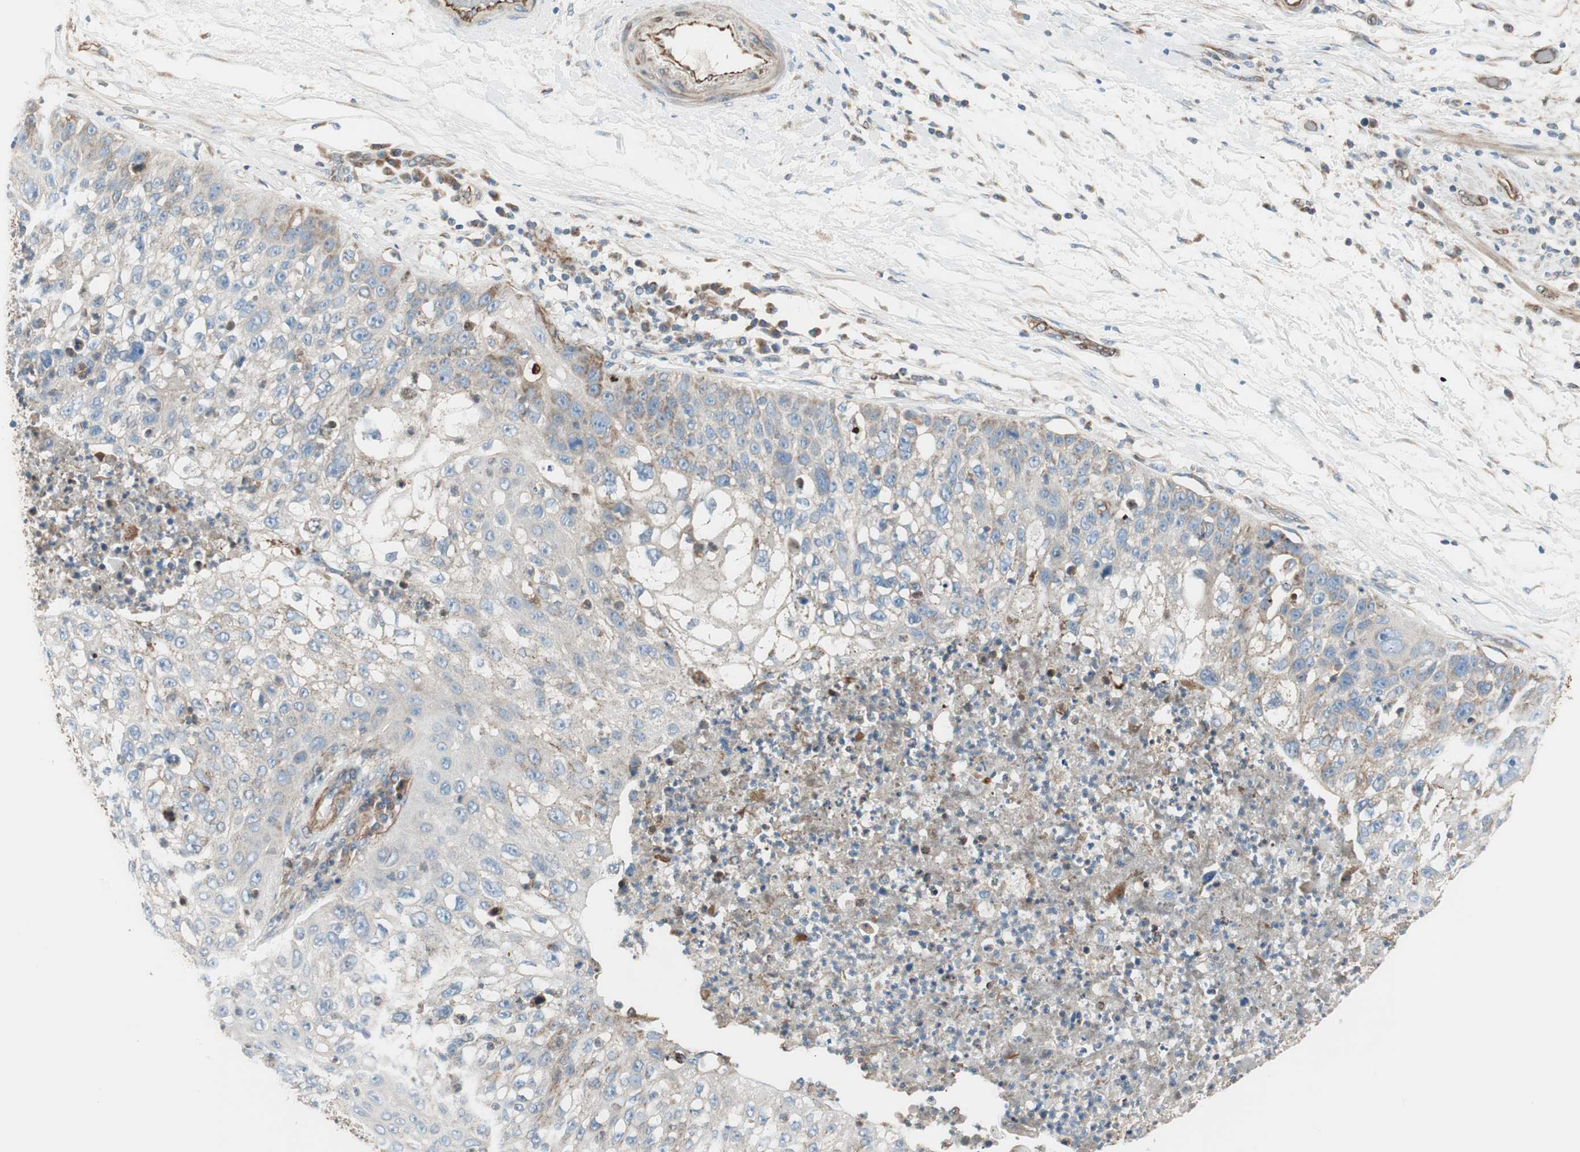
{"staining": {"intensity": "weak", "quantity": "25%-75%", "location": "cytoplasmic/membranous"}, "tissue": "lung cancer", "cell_type": "Tumor cells", "image_type": "cancer", "snomed": [{"axis": "morphology", "description": "Inflammation, NOS"}, {"axis": "morphology", "description": "Squamous cell carcinoma, NOS"}, {"axis": "topography", "description": "Lymph node"}, {"axis": "topography", "description": "Soft tissue"}, {"axis": "topography", "description": "Lung"}], "caption": "High-magnification brightfield microscopy of lung cancer stained with DAB (3,3'-diaminobenzidine) (brown) and counterstained with hematoxylin (blue). tumor cells exhibit weak cytoplasmic/membranous expression is present in about25%-75% of cells.", "gene": "SRCIN1", "patient": {"sex": "male", "age": 66}}